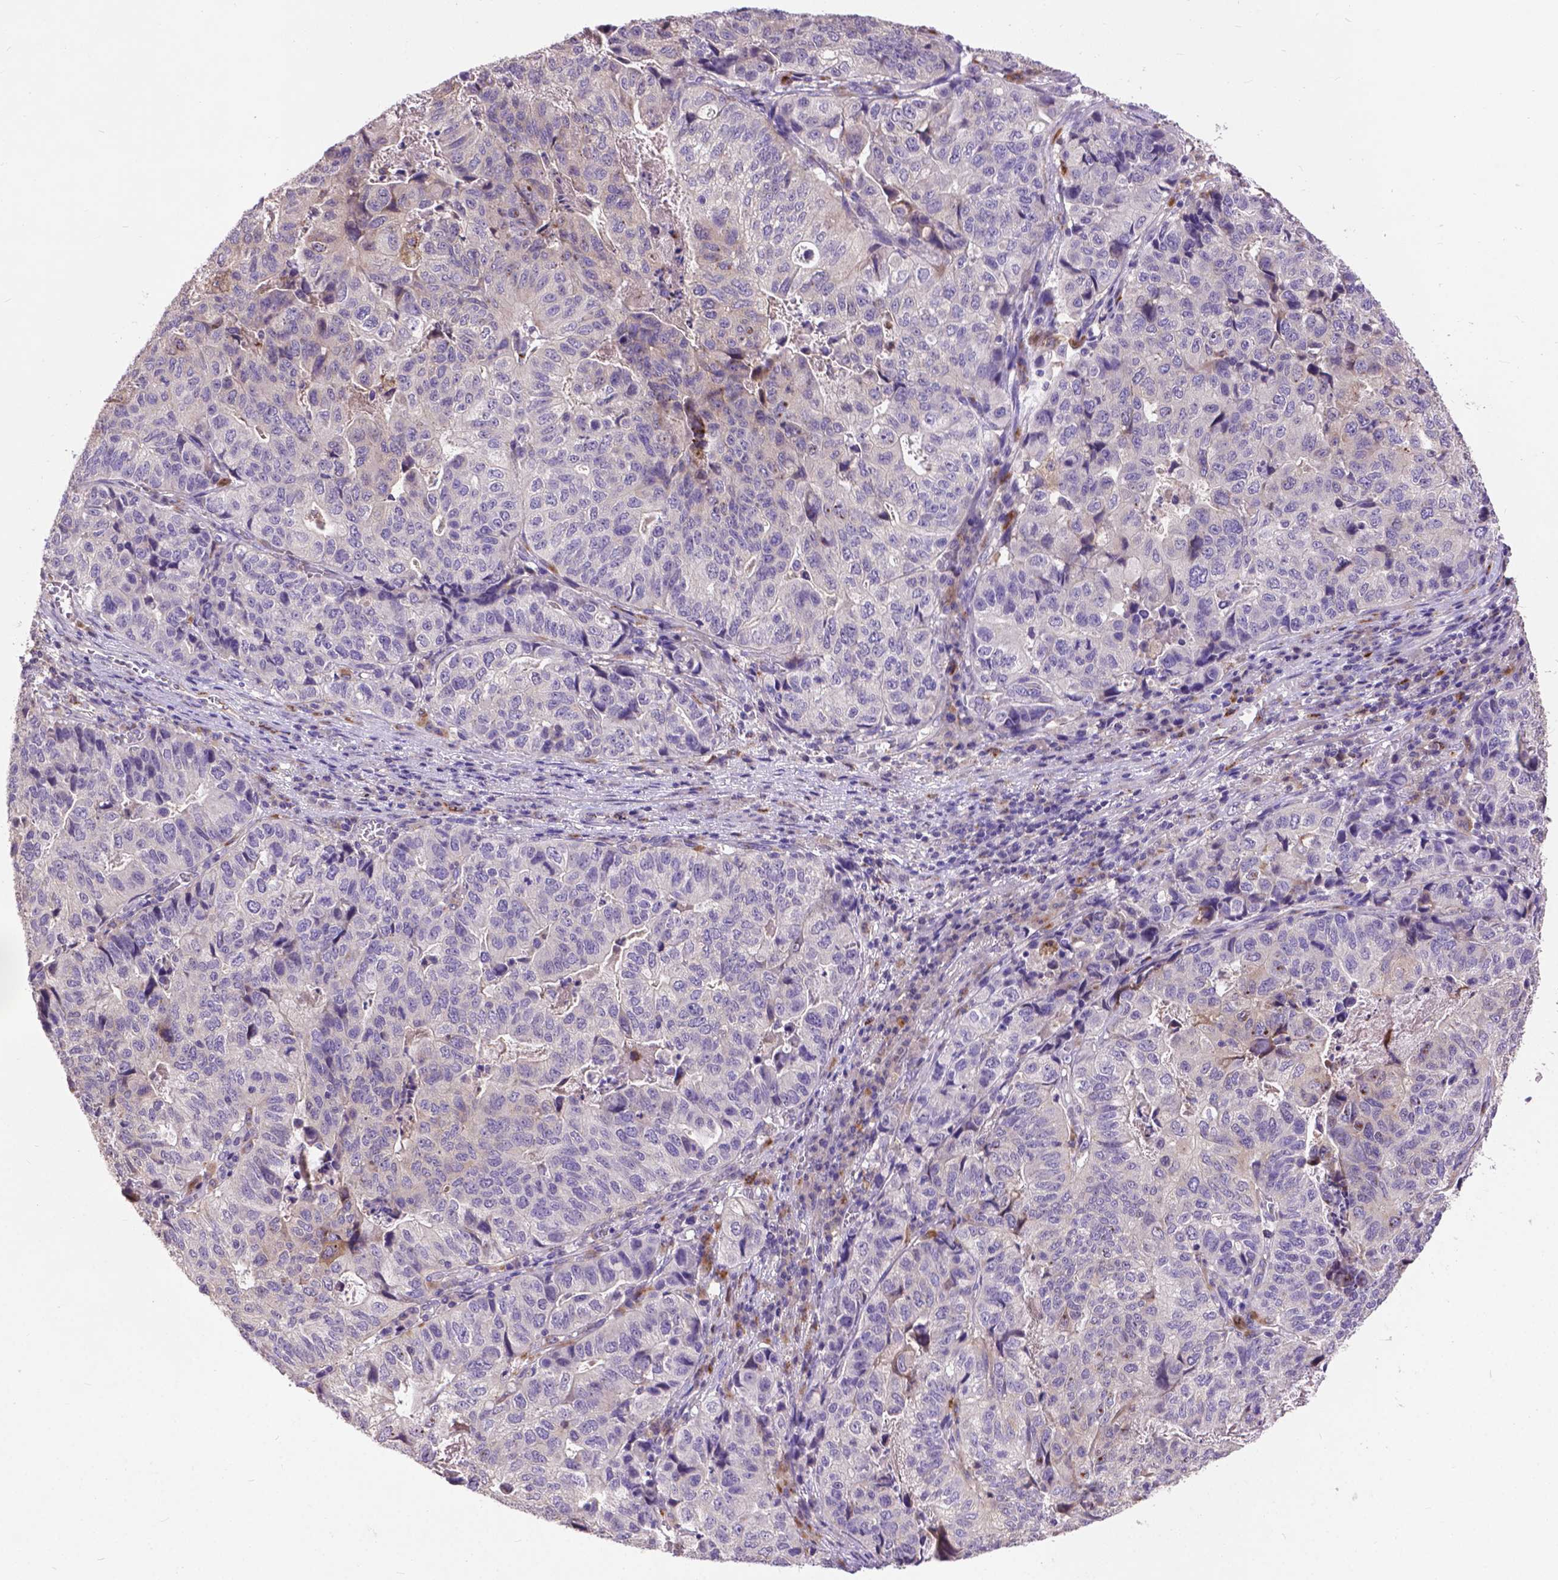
{"staining": {"intensity": "negative", "quantity": "none", "location": "none"}, "tissue": "stomach cancer", "cell_type": "Tumor cells", "image_type": "cancer", "snomed": [{"axis": "morphology", "description": "Adenocarcinoma, NOS"}, {"axis": "topography", "description": "Stomach, upper"}], "caption": "Immunohistochemical staining of stomach adenocarcinoma shows no significant staining in tumor cells.", "gene": "ZNF337", "patient": {"sex": "female", "age": 67}}